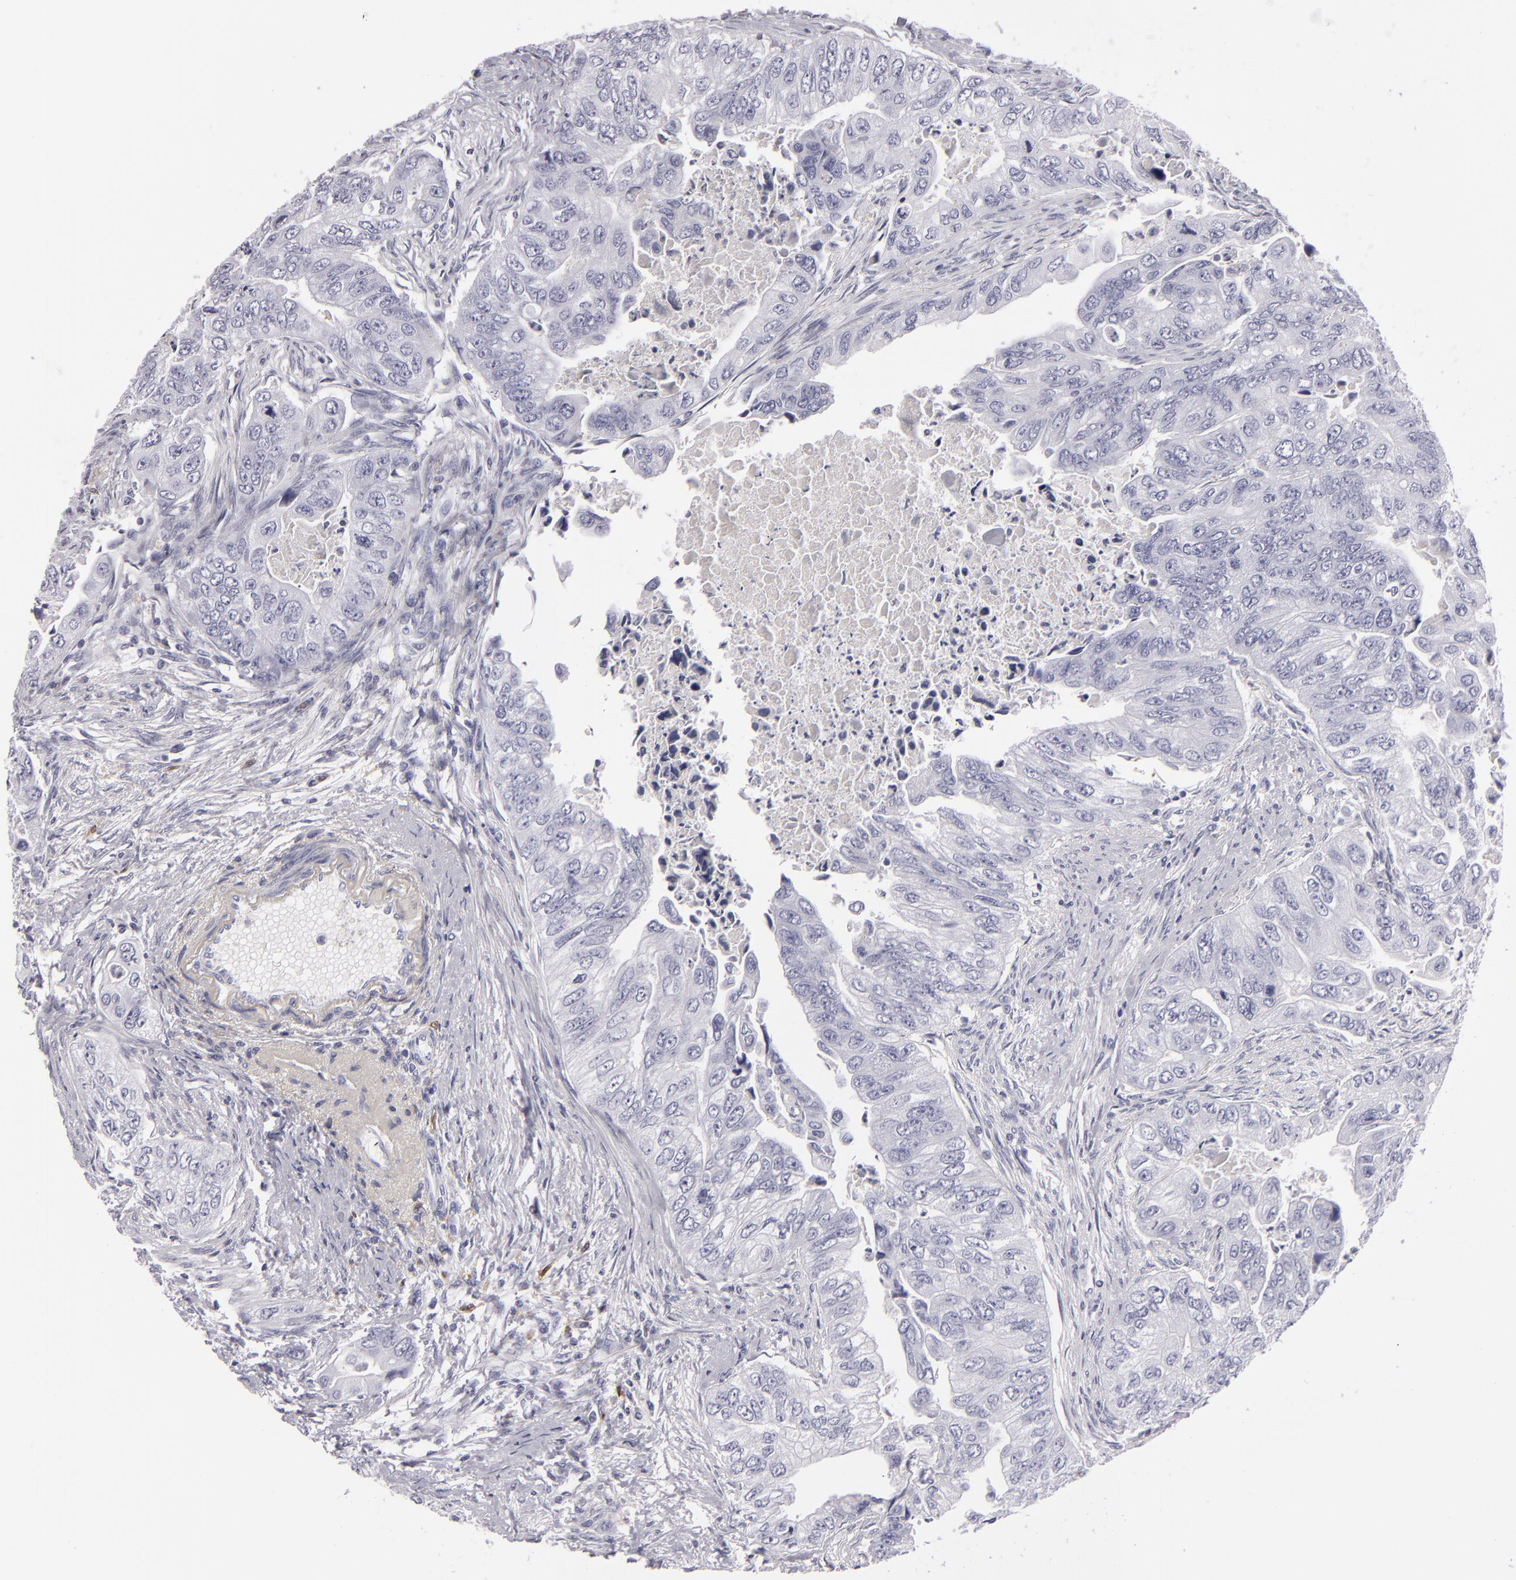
{"staining": {"intensity": "negative", "quantity": "none", "location": "none"}, "tissue": "colorectal cancer", "cell_type": "Tumor cells", "image_type": "cancer", "snomed": [{"axis": "morphology", "description": "Adenocarcinoma, NOS"}, {"axis": "topography", "description": "Colon"}], "caption": "This is a photomicrograph of IHC staining of colorectal cancer, which shows no expression in tumor cells.", "gene": "F13A1", "patient": {"sex": "female", "age": 11}}